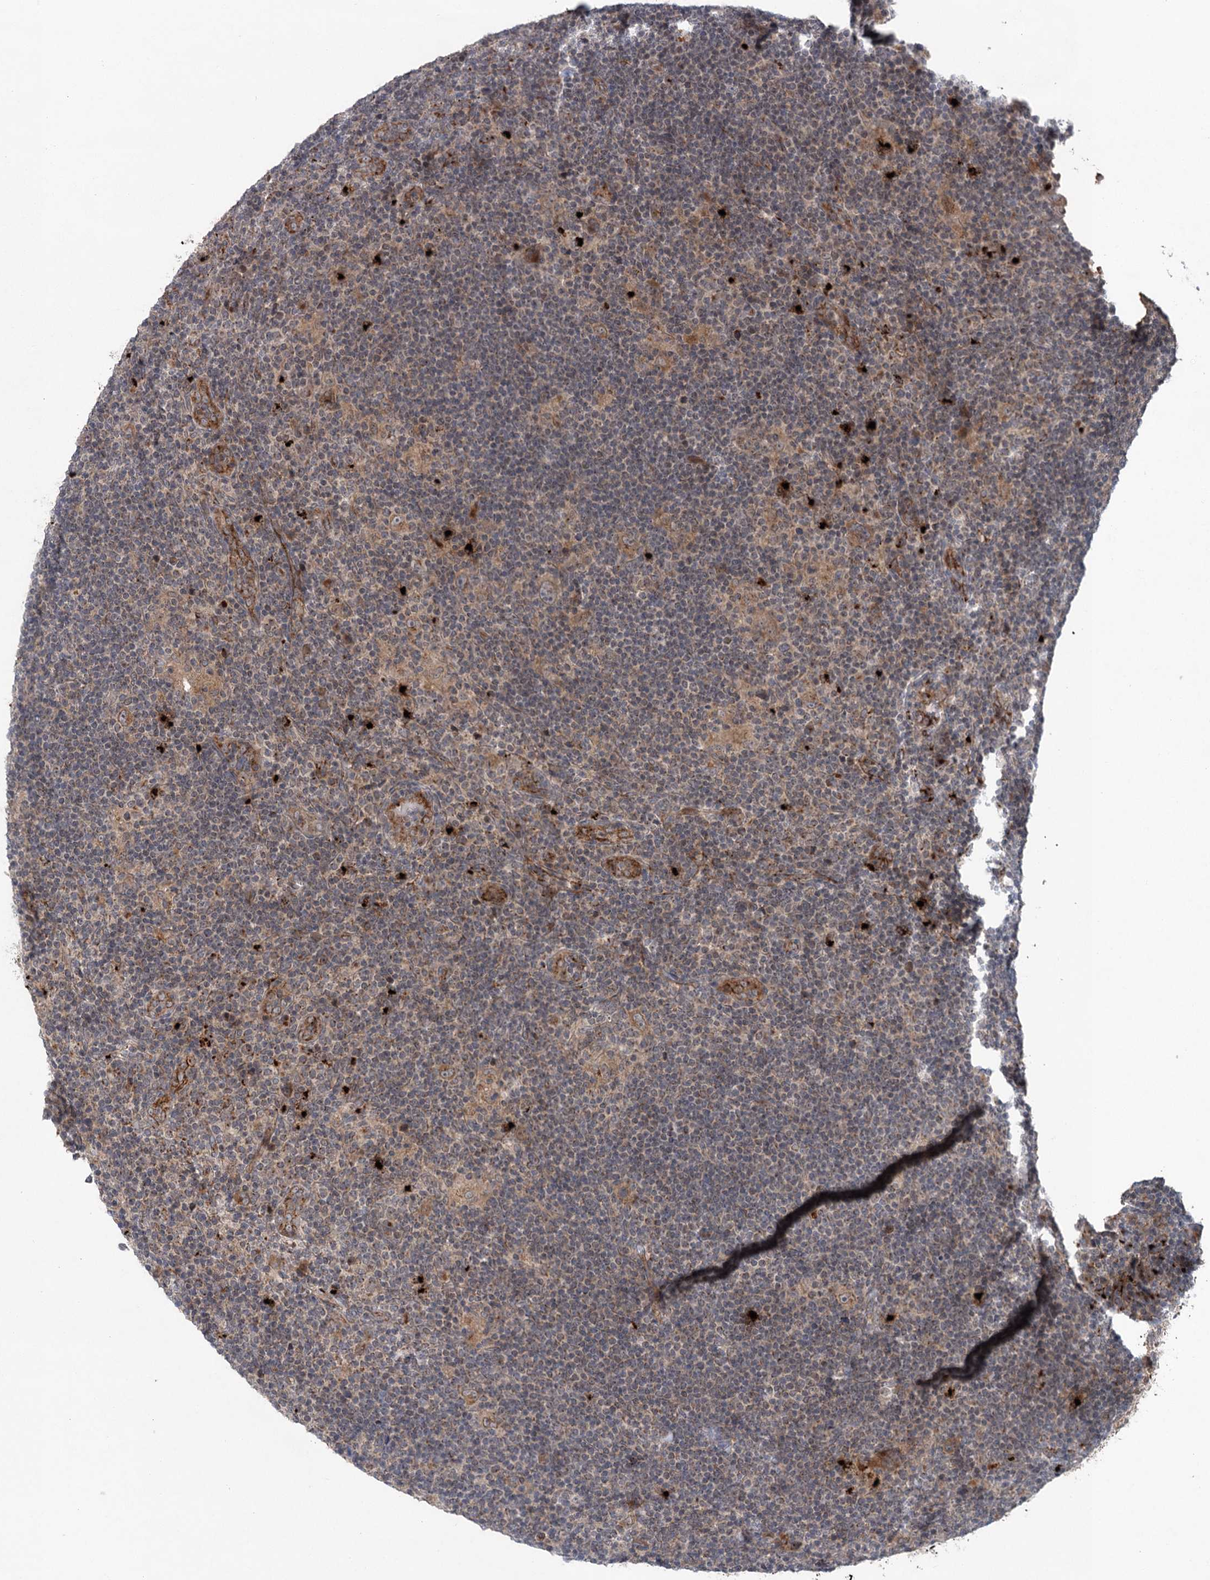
{"staining": {"intensity": "moderate", "quantity": ">75%", "location": "cytoplasmic/membranous"}, "tissue": "lymphoma", "cell_type": "Tumor cells", "image_type": "cancer", "snomed": [{"axis": "morphology", "description": "Hodgkin's disease, NOS"}, {"axis": "topography", "description": "Lymph node"}], "caption": "Tumor cells show medium levels of moderate cytoplasmic/membranous expression in approximately >75% of cells in human lymphoma.", "gene": "METTL24", "patient": {"sex": "female", "age": 57}}